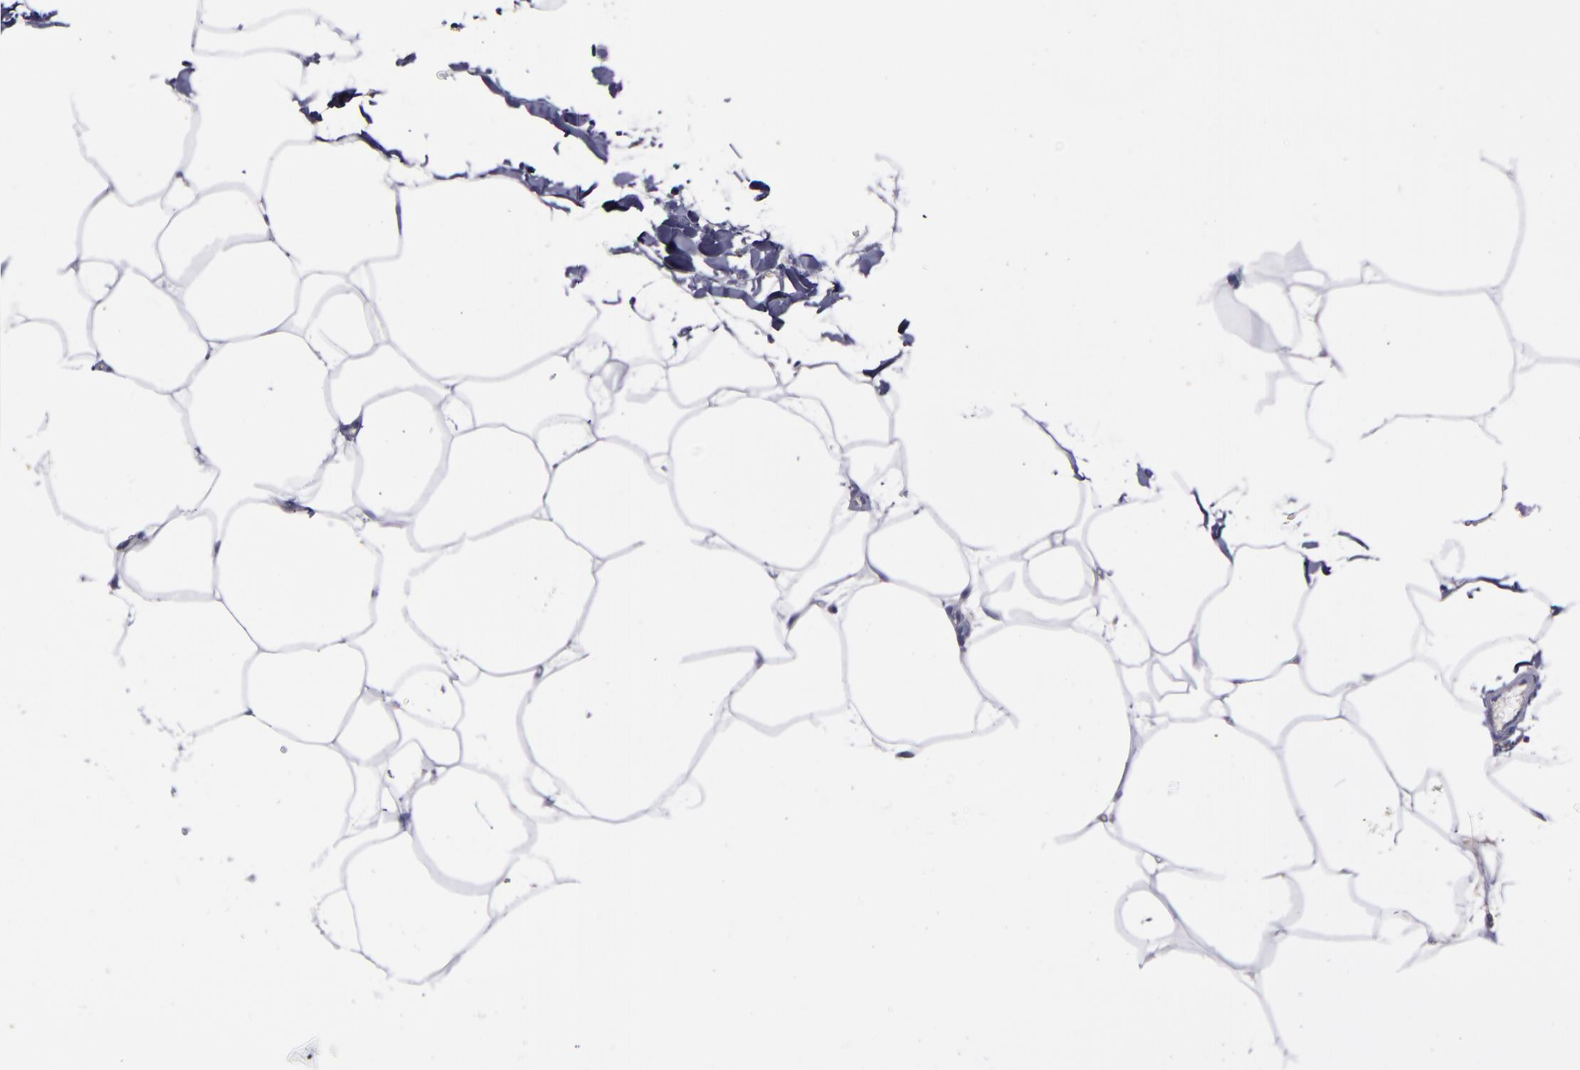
{"staining": {"intensity": "negative", "quantity": "none", "location": "none"}, "tissue": "adipose tissue", "cell_type": "Adipocytes", "image_type": "normal", "snomed": [{"axis": "morphology", "description": "Normal tissue, NOS"}, {"axis": "morphology", "description": "Duct carcinoma"}, {"axis": "topography", "description": "Breast"}, {"axis": "topography", "description": "Adipose tissue"}], "caption": "The micrograph shows no staining of adipocytes in benign adipose tissue.", "gene": "MFGE8", "patient": {"sex": "female", "age": 37}}